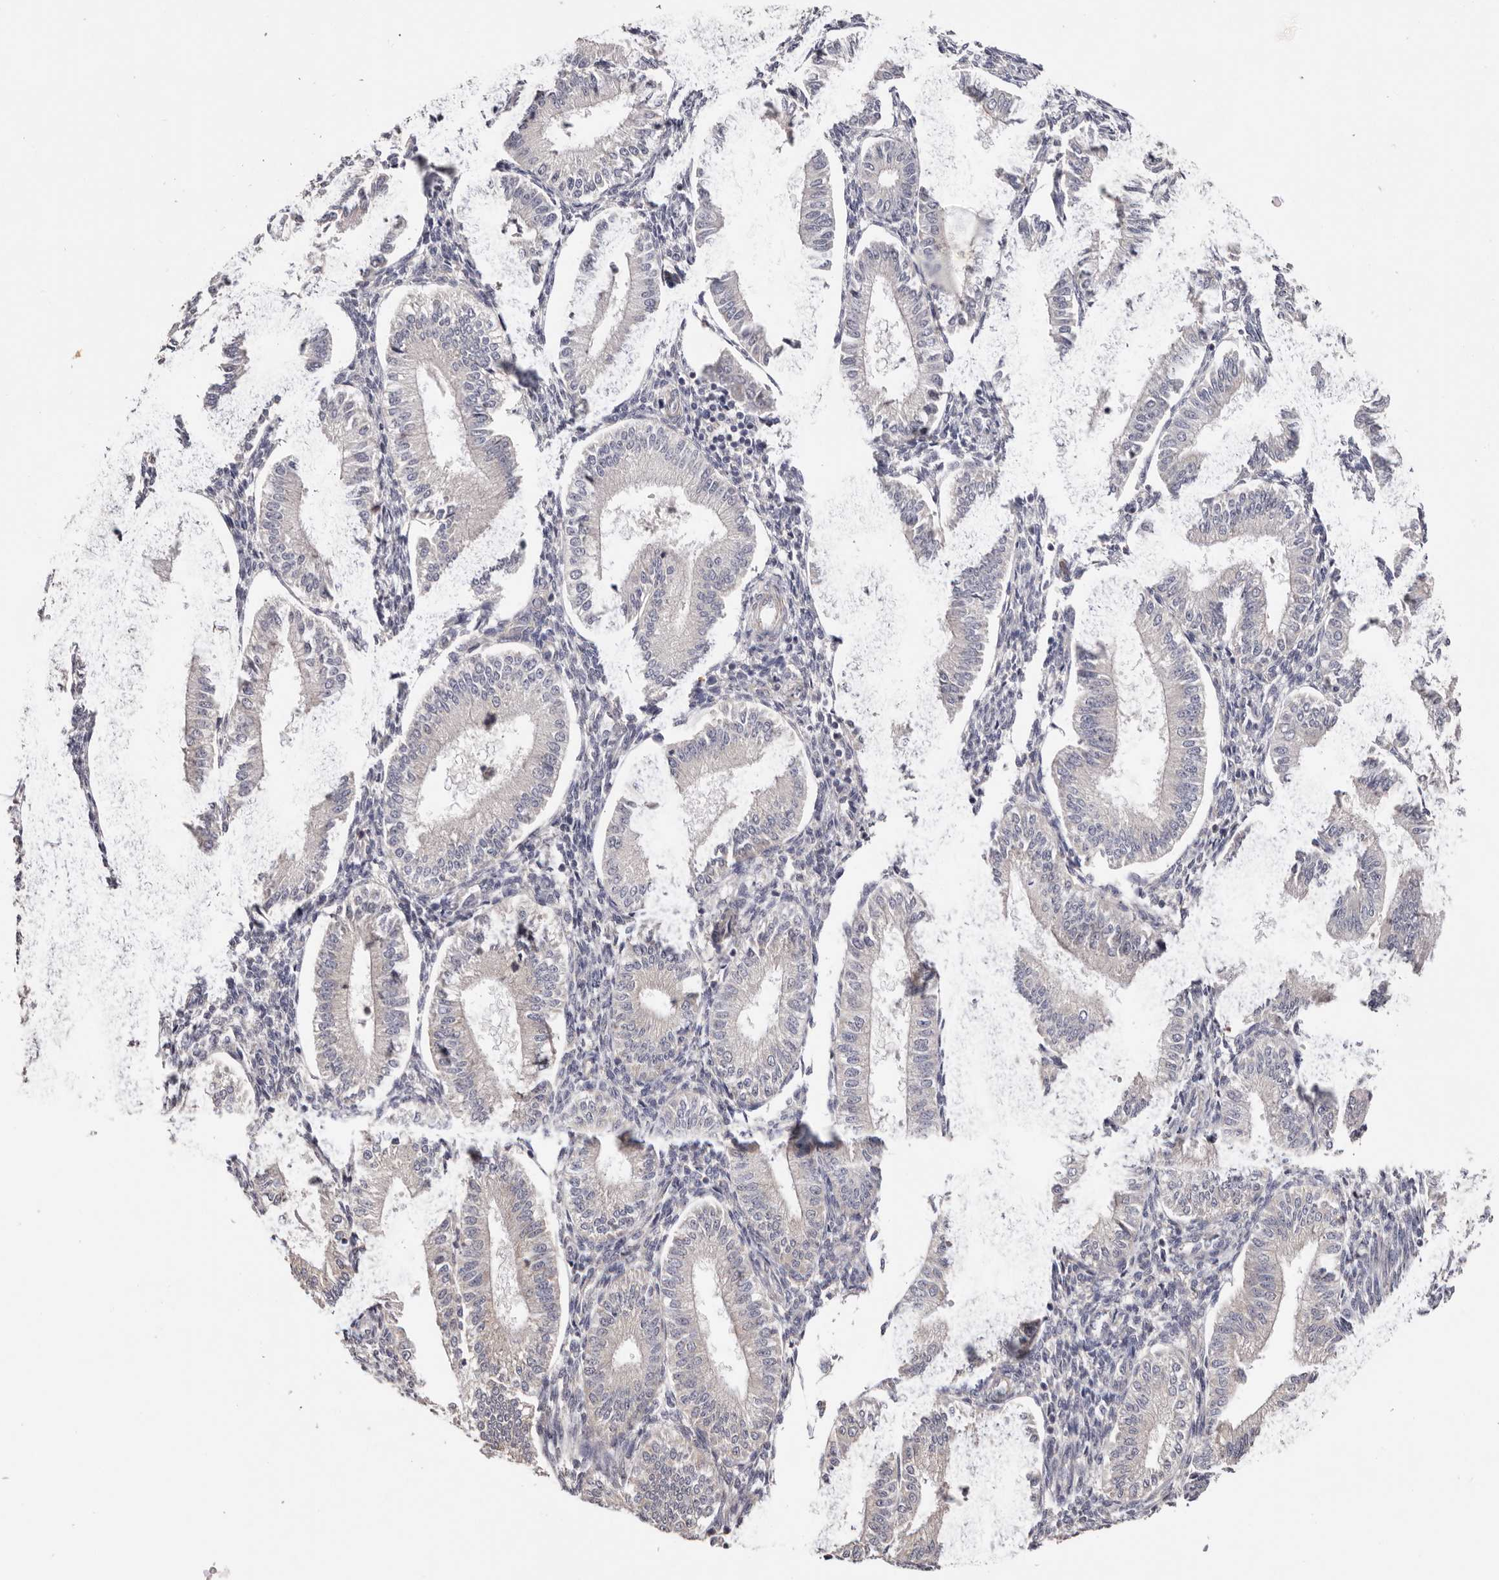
{"staining": {"intensity": "negative", "quantity": "none", "location": "none"}, "tissue": "endometrium", "cell_type": "Cells in endometrial stroma", "image_type": "normal", "snomed": [{"axis": "morphology", "description": "Normal tissue, NOS"}, {"axis": "topography", "description": "Endometrium"}], "caption": "The photomicrograph exhibits no significant expression in cells in endometrial stroma of endometrium.", "gene": "FAM167B", "patient": {"sex": "female", "age": 39}}